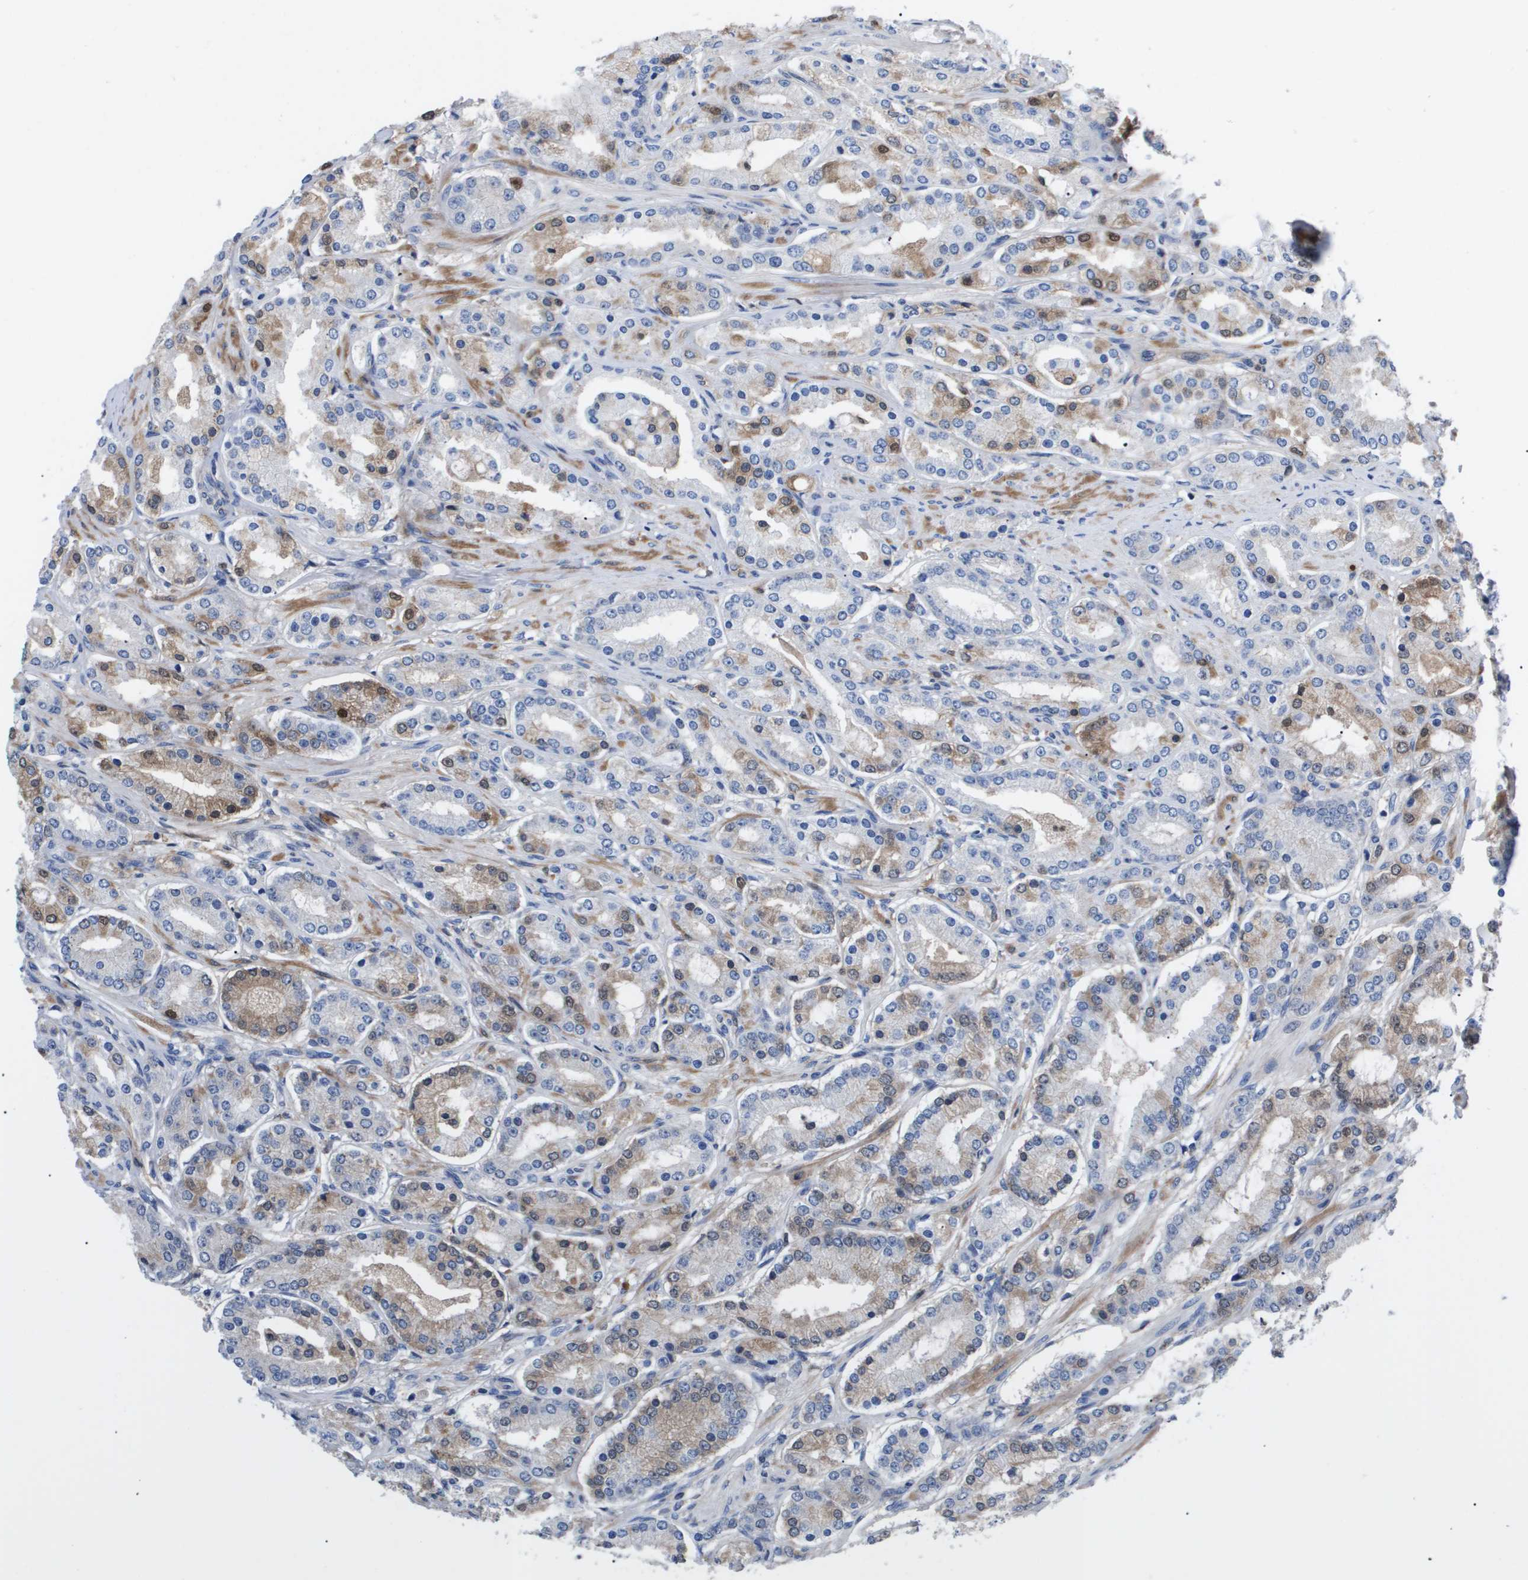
{"staining": {"intensity": "moderate", "quantity": "25%-75%", "location": "cytoplasmic/membranous"}, "tissue": "prostate cancer", "cell_type": "Tumor cells", "image_type": "cancer", "snomed": [{"axis": "morphology", "description": "Adenocarcinoma, Low grade"}, {"axis": "topography", "description": "Prostate"}], "caption": "High-magnification brightfield microscopy of prostate cancer (adenocarcinoma (low-grade)) stained with DAB (brown) and counterstained with hematoxylin (blue). tumor cells exhibit moderate cytoplasmic/membranous expression is seen in approximately25%-75% of cells.", "gene": "SERPINA6", "patient": {"sex": "male", "age": 63}}